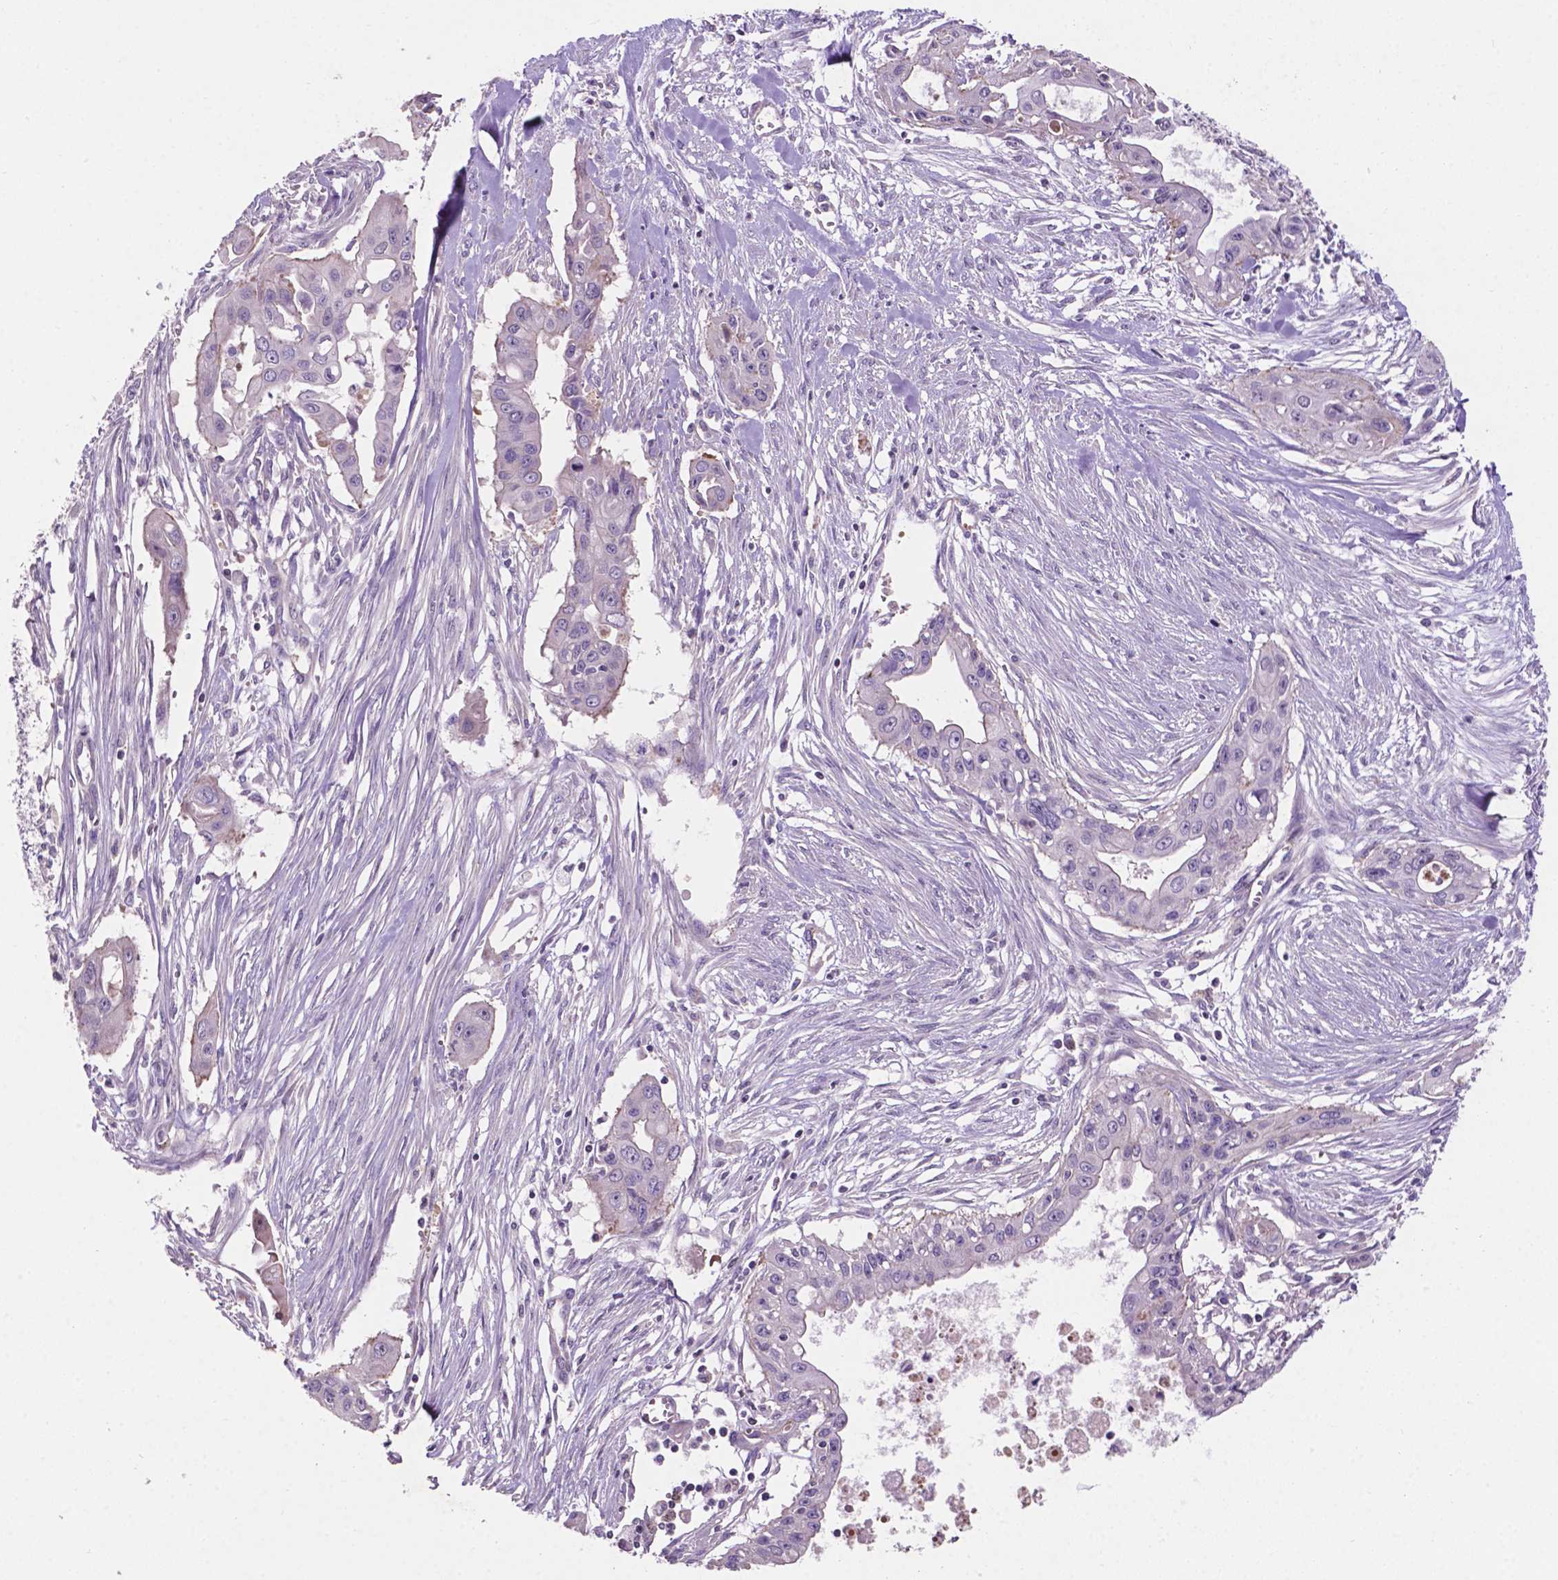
{"staining": {"intensity": "negative", "quantity": "none", "location": "none"}, "tissue": "pancreatic cancer", "cell_type": "Tumor cells", "image_type": "cancer", "snomed": [{"axis": "morphology", "description": "Adenocarcinoma, NOS"}, {"axis": "topography", "description": "Pancreas"}], "caption": "Pancreatic cancer was stained to show a protein in brown. There is no significant positivity in tumor cells.", "gene": "ARL5C", "patient": {"sex": "male", "age": 60}}